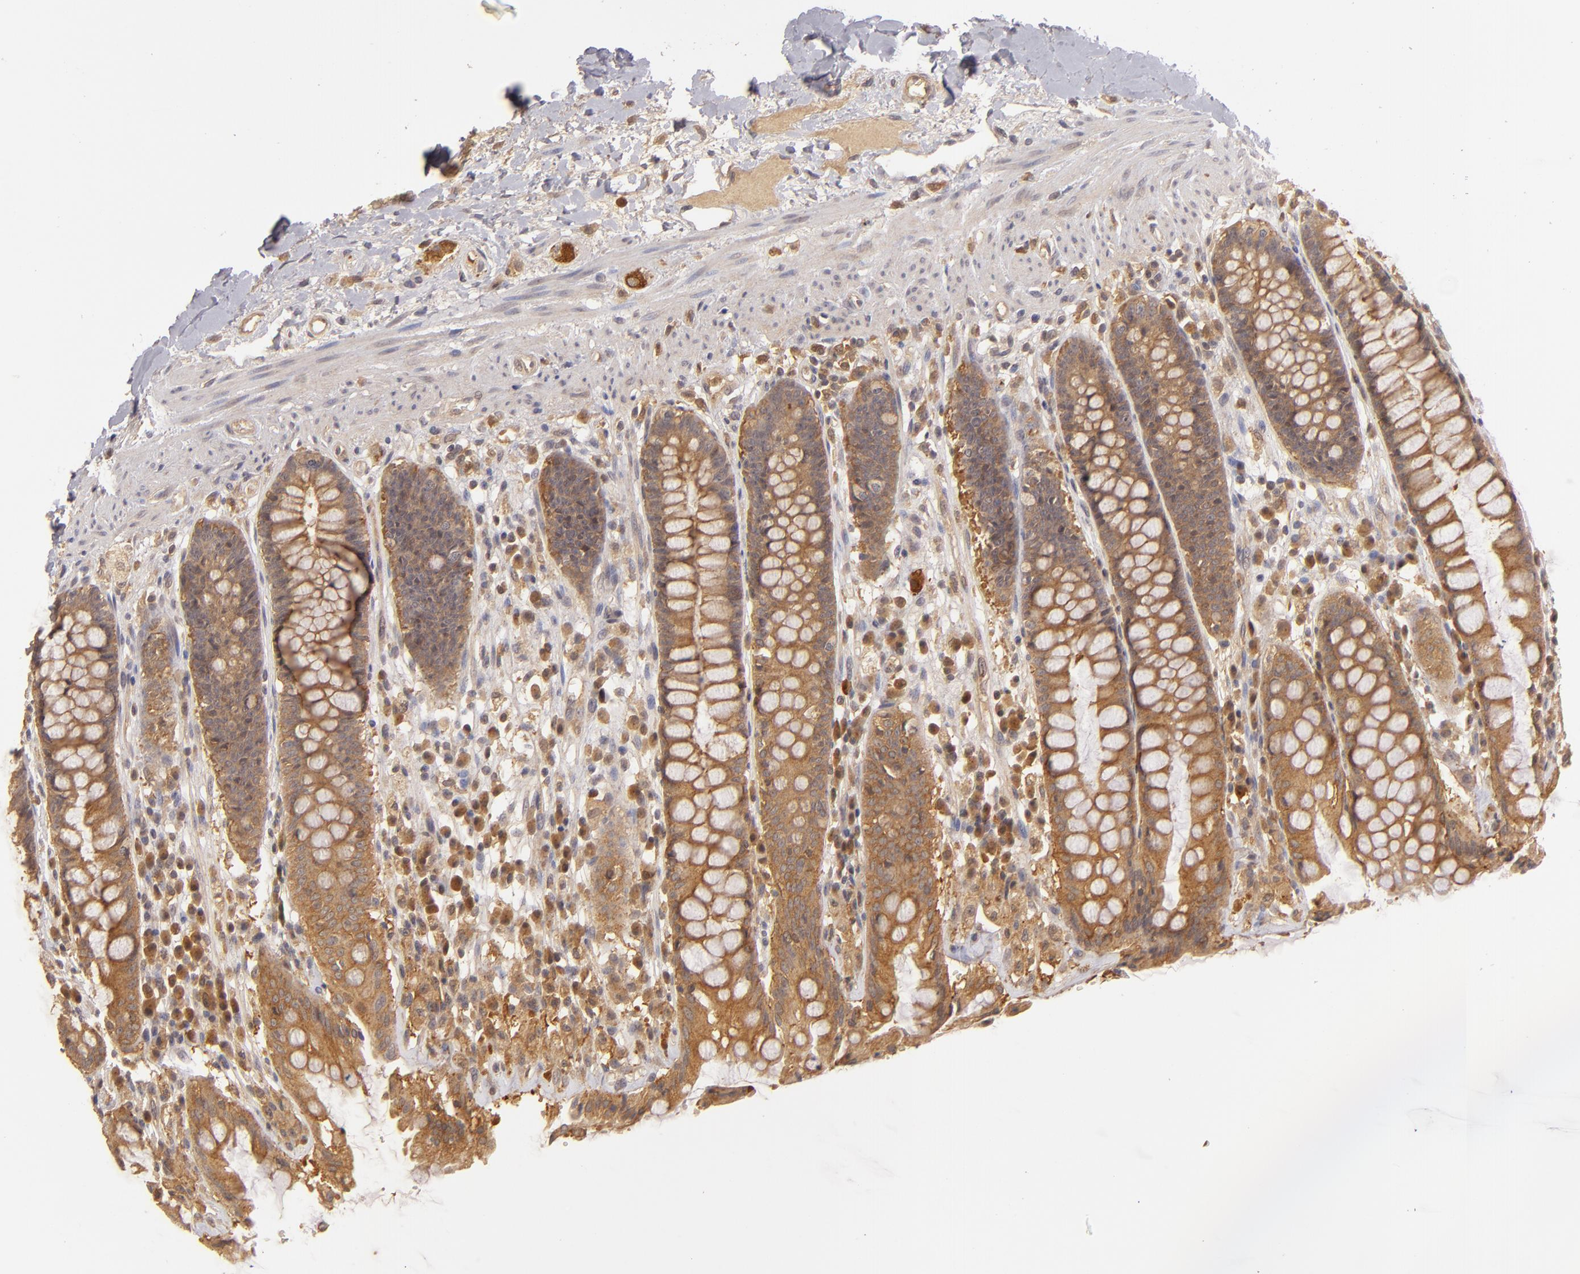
{"staining": {"intensity": "strong", "quantity": ">75%", "location": "cytoplasmic/membranous"}, "tissue": "rectum", "cell_type": "Glandular cells", "image_type": "normal", "snomed": [{"axis": "morphology", "description": "Normal tissue, NOS"}, {"axis": "topography", "description": "Rectum"}], "caption": "Protein positivity by IHC reveals strong cytoplasmic/membranous expression in about >75% of glandular cells in unremarkable rectum. (IHC, brightfield microscopy, high magnification).", "gene": "PRKCD", "patient": {"sex": "female", "age": 46}}